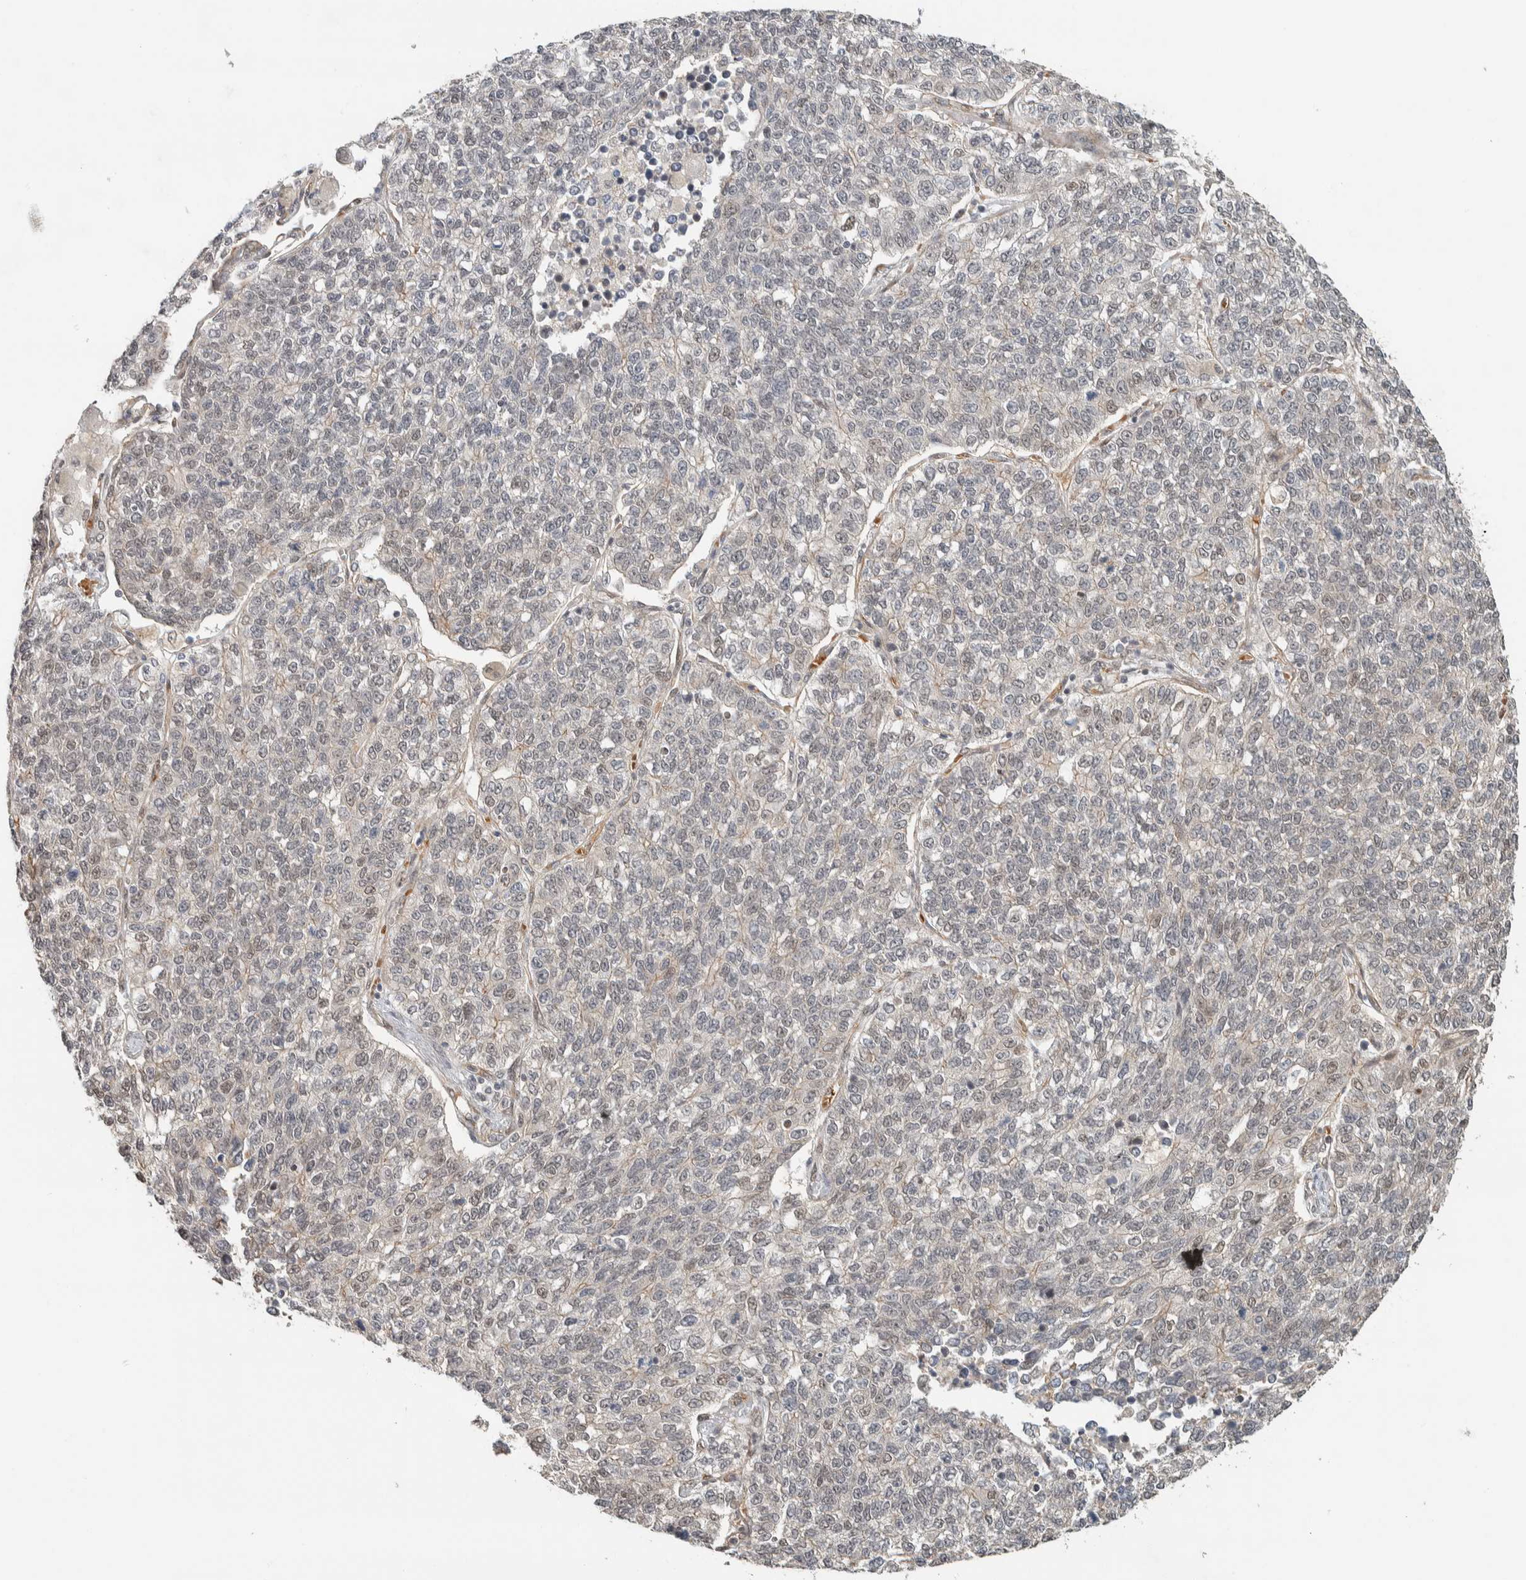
{"staining": {"intensity": "weak", "quantity": "<25%", "location": "nuclear"}, "tissue": "lung cancer", "cell_type": "Tumor cells", "image_type": "cancer", "snomed": [{"axis": "morphology", "description": "Adenocarcinoma, NOS"}, {"axis": "topography", "description": "Lung"}], "caption": "Lung cancer stained for a protein using IHC exhibits no expression tumor cells.", "gene": "ZBTB2", "patient": {"sex": "male", "age": 49}}